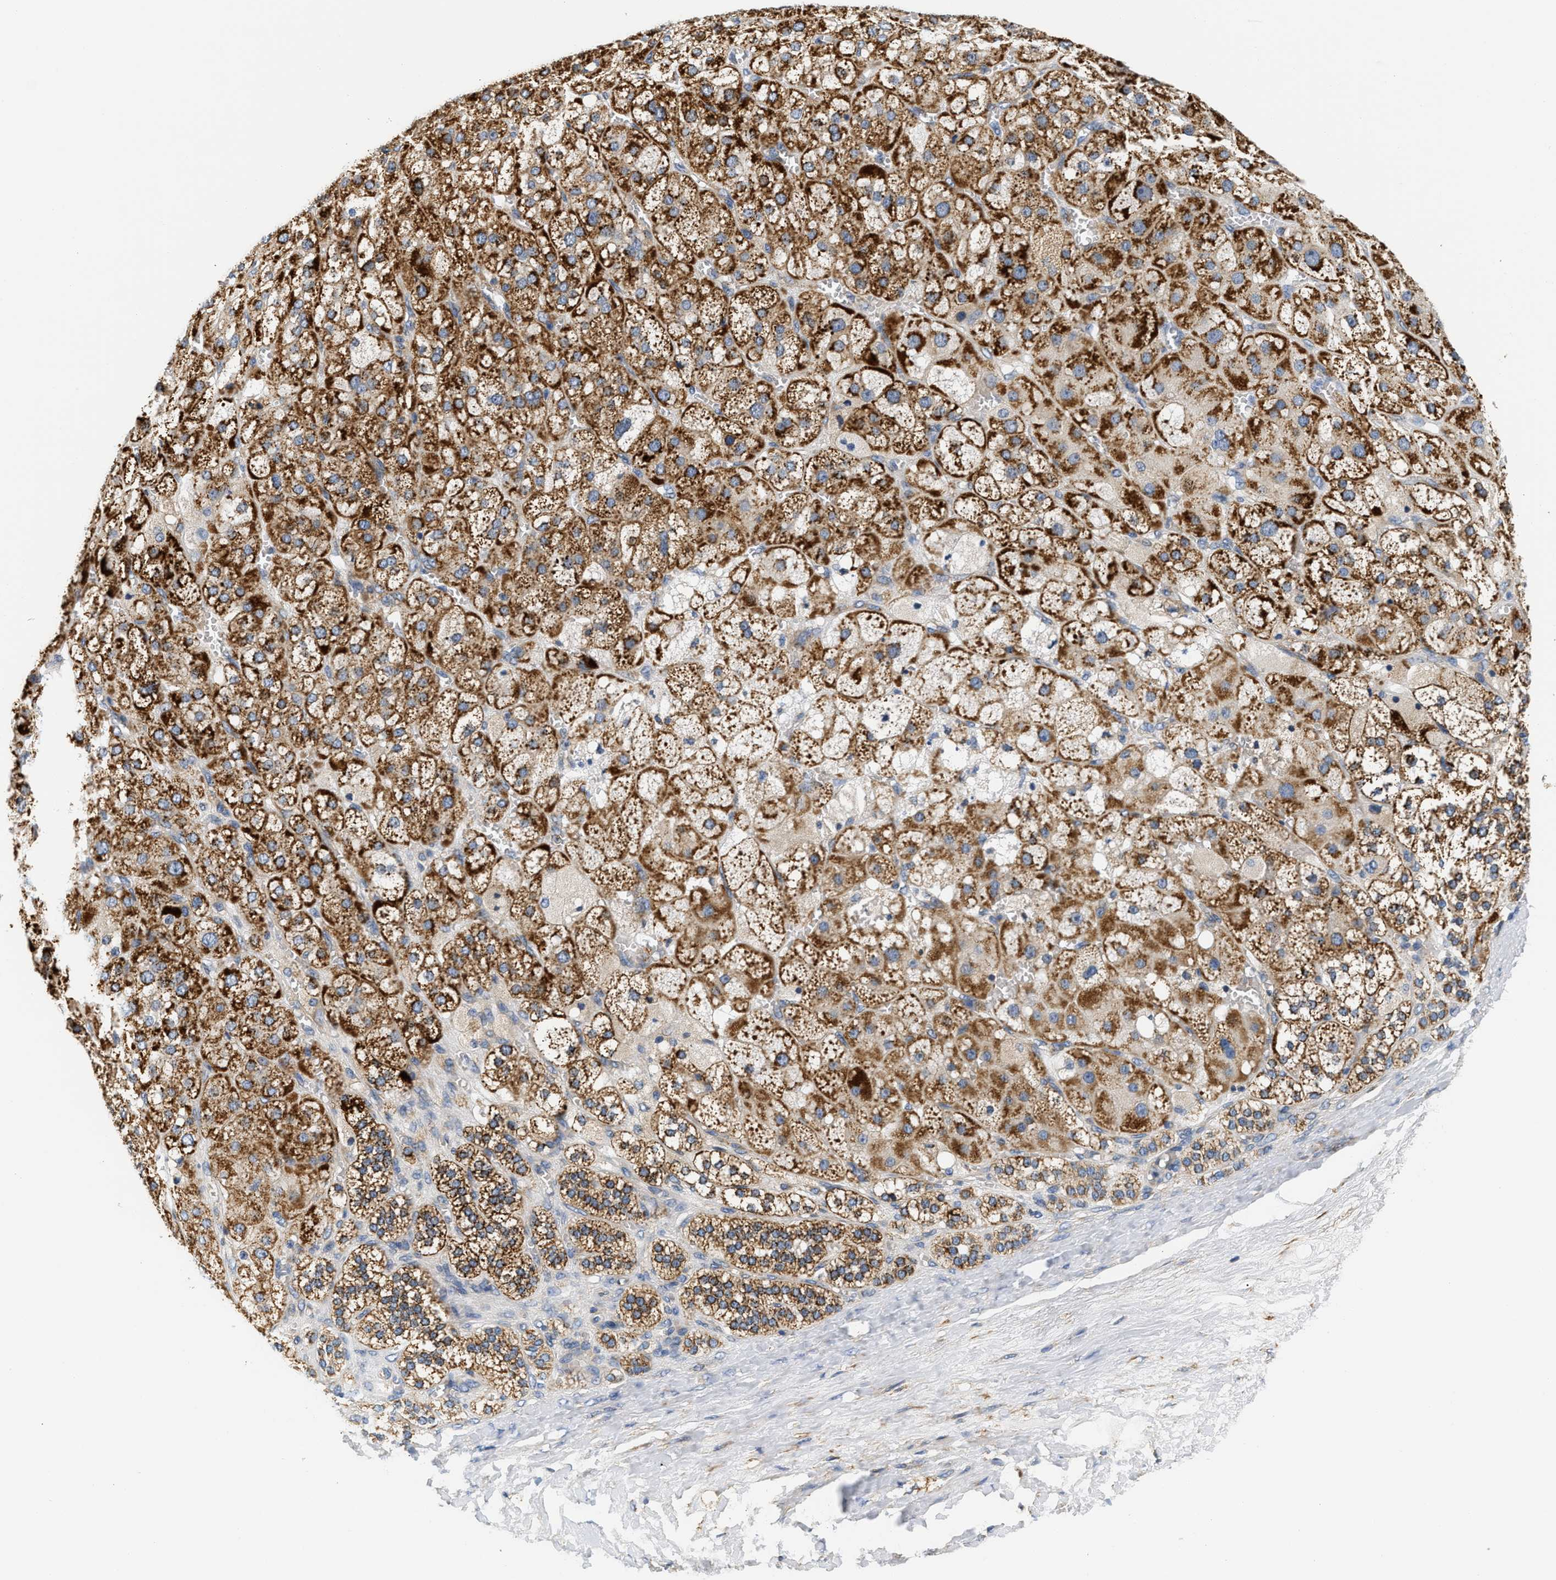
{"staining": {"intensity": "strong", "quantity": ">75%", "location": "cytoplasmic/membranous"}, "tissue": "adrenal gland", "cell_type": "Glandular cells", "image_type": "normal", "snomed": [{"axis": "morphology", "description": "Normal tissue, NOS"}, {"axis": "topography", "description": "Adrenal gland"}], "caption": "The histopathology image displays immunohistochemical staining of normal adrenal gland. There is strong cytoplasmic/membranous expression is seen in approximately >75% of glandular cells.", "gene": "HDHD3", "patient": {"sex": "female", "age": 47}}